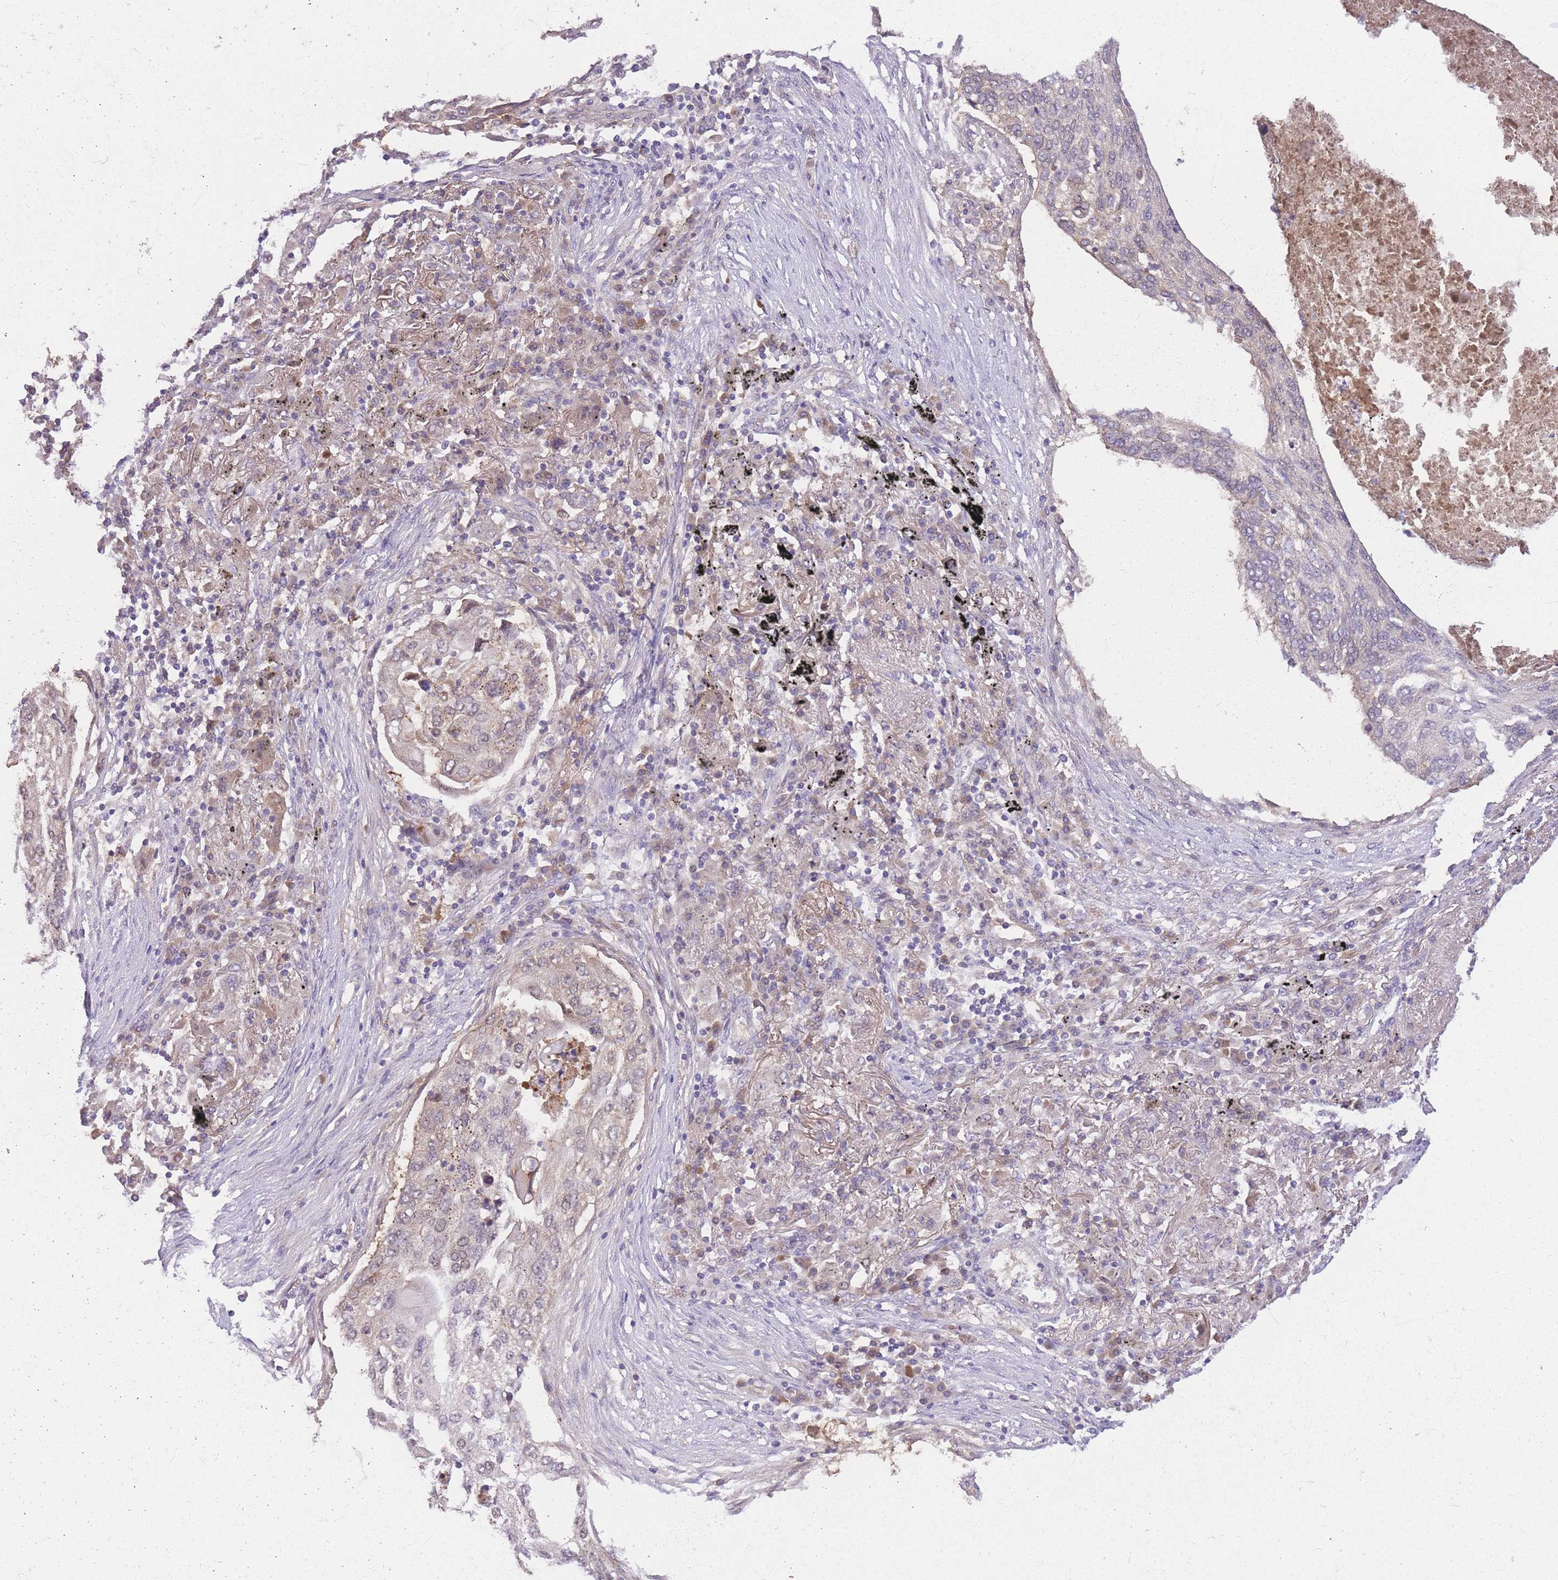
{"staining": {"intensity": "weak", "quantity": "<25%", "location": "cytoplasmic/membranous"}, "tissue": "lung cancer", "cell_type": "Tumor cells", "image_type": "cancer", "snomed": [{"axis": "morphology", "description": "Squamous cell carcinoma, NOS"}, {"axis": "topography", "description": "Lung"}], "caption": "Immunohistochemistry of lung cancer (squamous cell carcinoma) shows no expression in tumor cells.", "gene": "LIPH", "patient": {"sex": "female", "age": 63}}